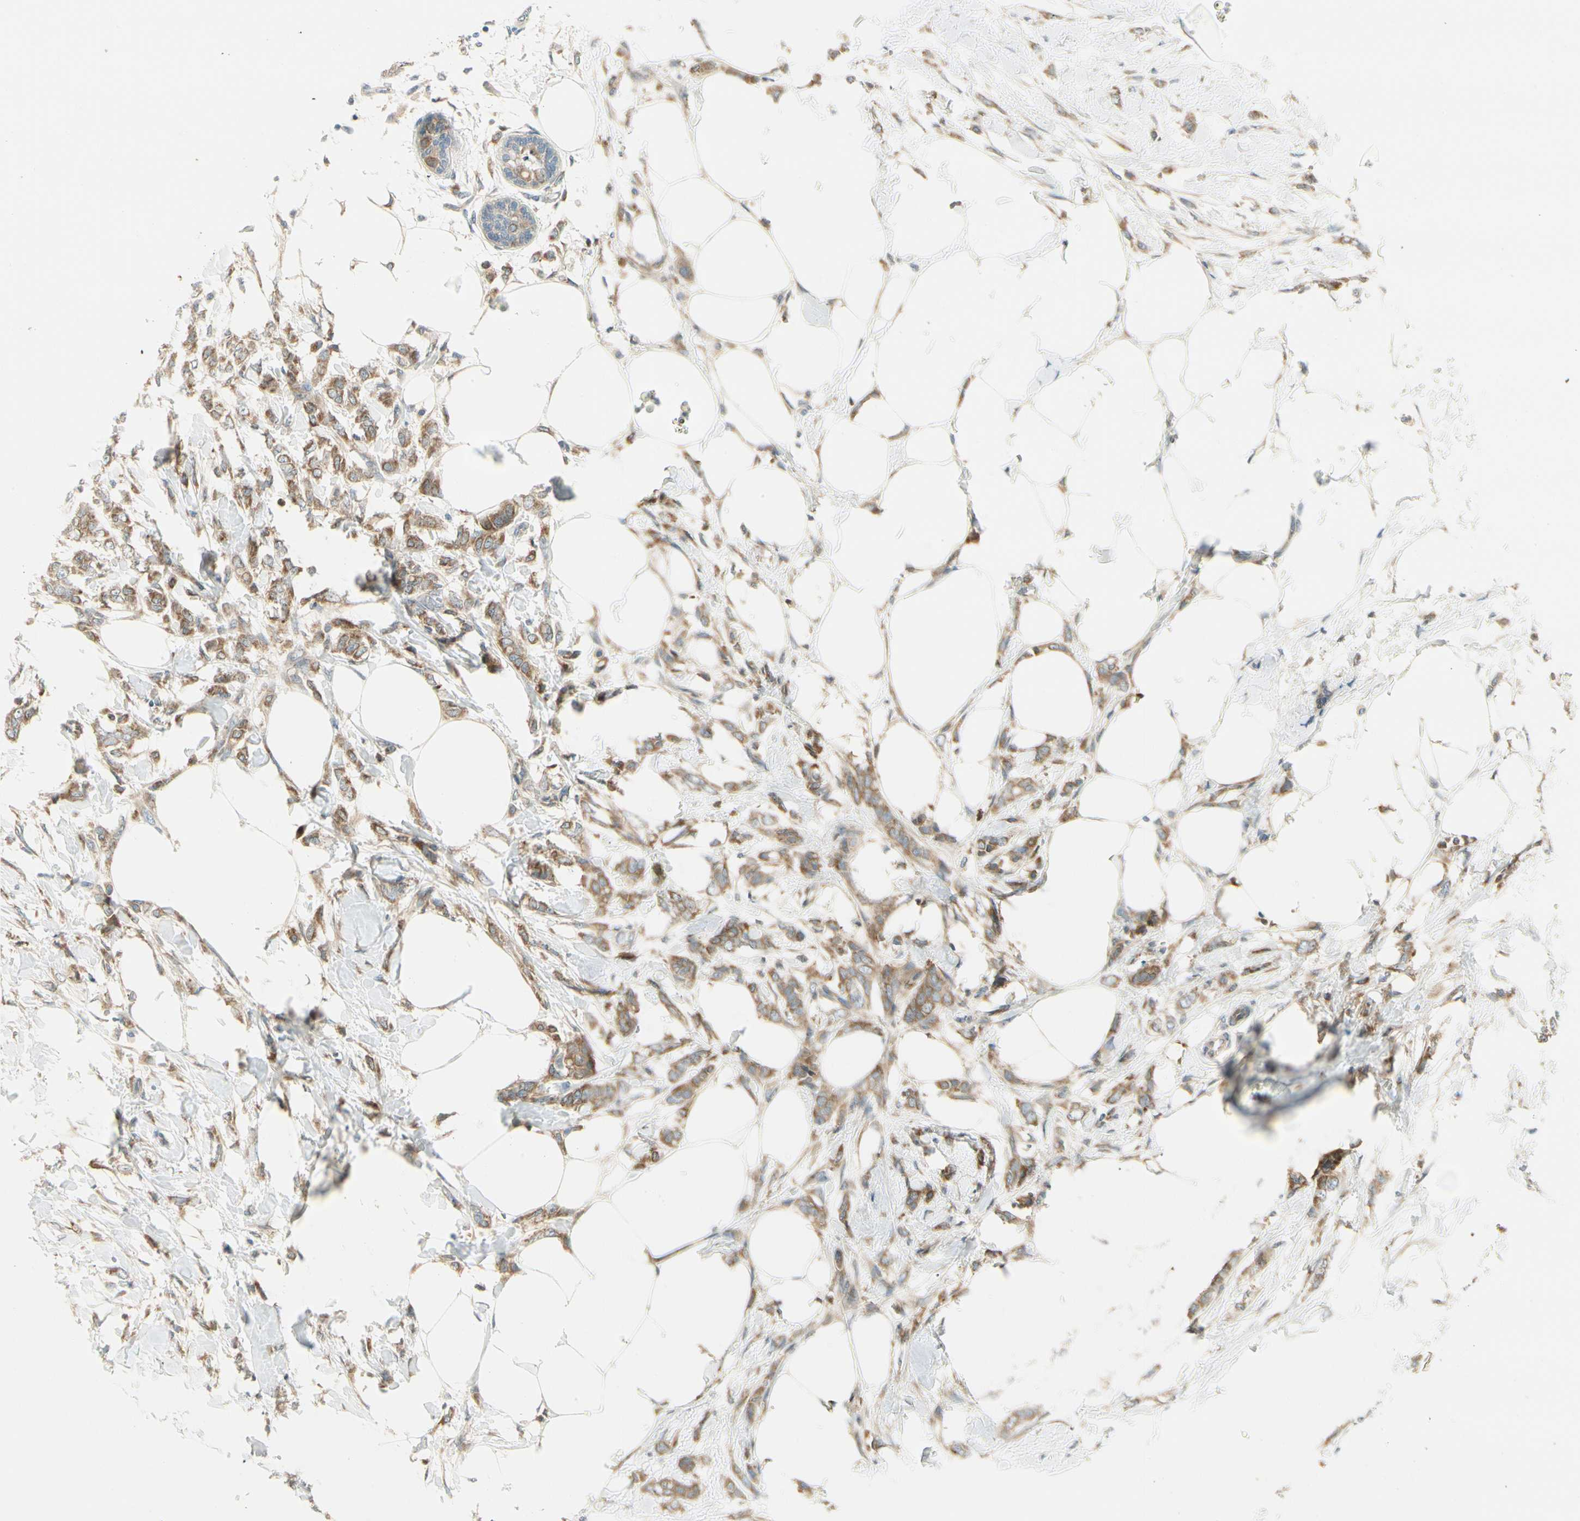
{"staining": {"intensity": "moderate", "quantity": ">75%", "location": "cytoplasmic/membranous"}, "tissue": "breast cancer", "cell_type": "Tumor cells", "image_type": "cancer", "snomed": [{"axis": "morphology", "description": "Lobular carcinoma, in situ"}, {"axis": "morphology", "description": "Lobular carcinoma"}, {"axis": "topography", "description": "Breast"}], "caption": "Tumor cells display medium levels of moderate cytoplasmic/membranous positivity in approximately >75% of cells in breast cancer (lobular carcinoma). The protein is shown in brown color, while the nuclei are stained blue.", "gene": "BNIP1", "patient": {"sex": "female", "age": 41}}